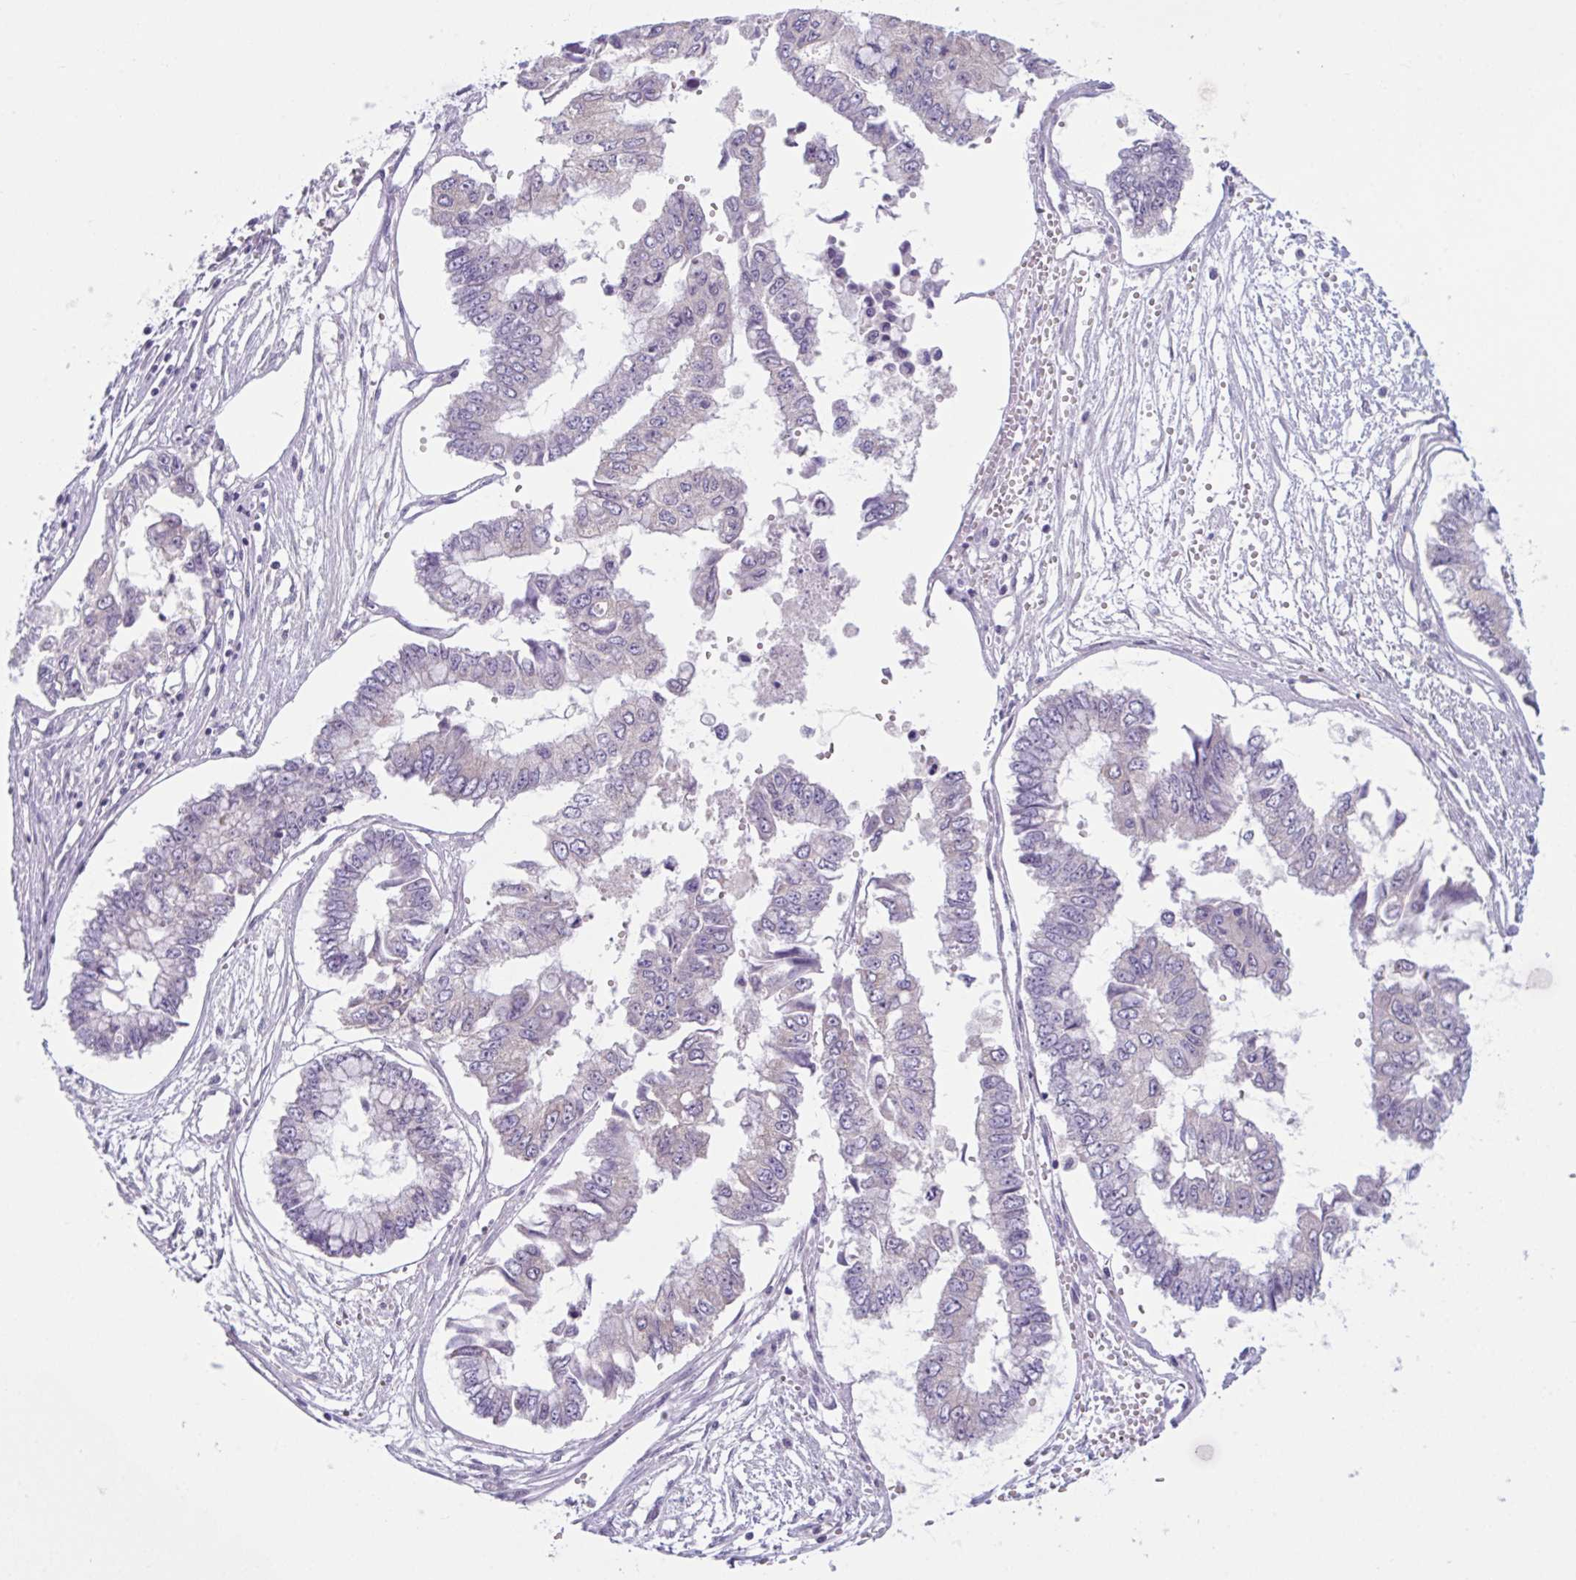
{"staining": {"intensity": "negative", "quantity": "none", "location": "none"}, "tissue": "ovarian cancer", "cell_type": "Tumor cells", "image_type": "cancer", "snomed": [{"axis": "morphology", "description": "Cystadenocarcinoma, mucinous, NOS"}, {"axis": "topography", "description": "Ovary"}], "caption": "The immunohistochemistry (IHC) image has no significant expression in tumor cells of ovarian mucinous cystadenocarcinoma tissue. Brightfield microscopy of immunohistochemistry stained with DAB (brown) and hematoxylin (blue), captured at high magnification.", "gene": "WNT9B", "patient": {"sex": "female", "age": 72}}